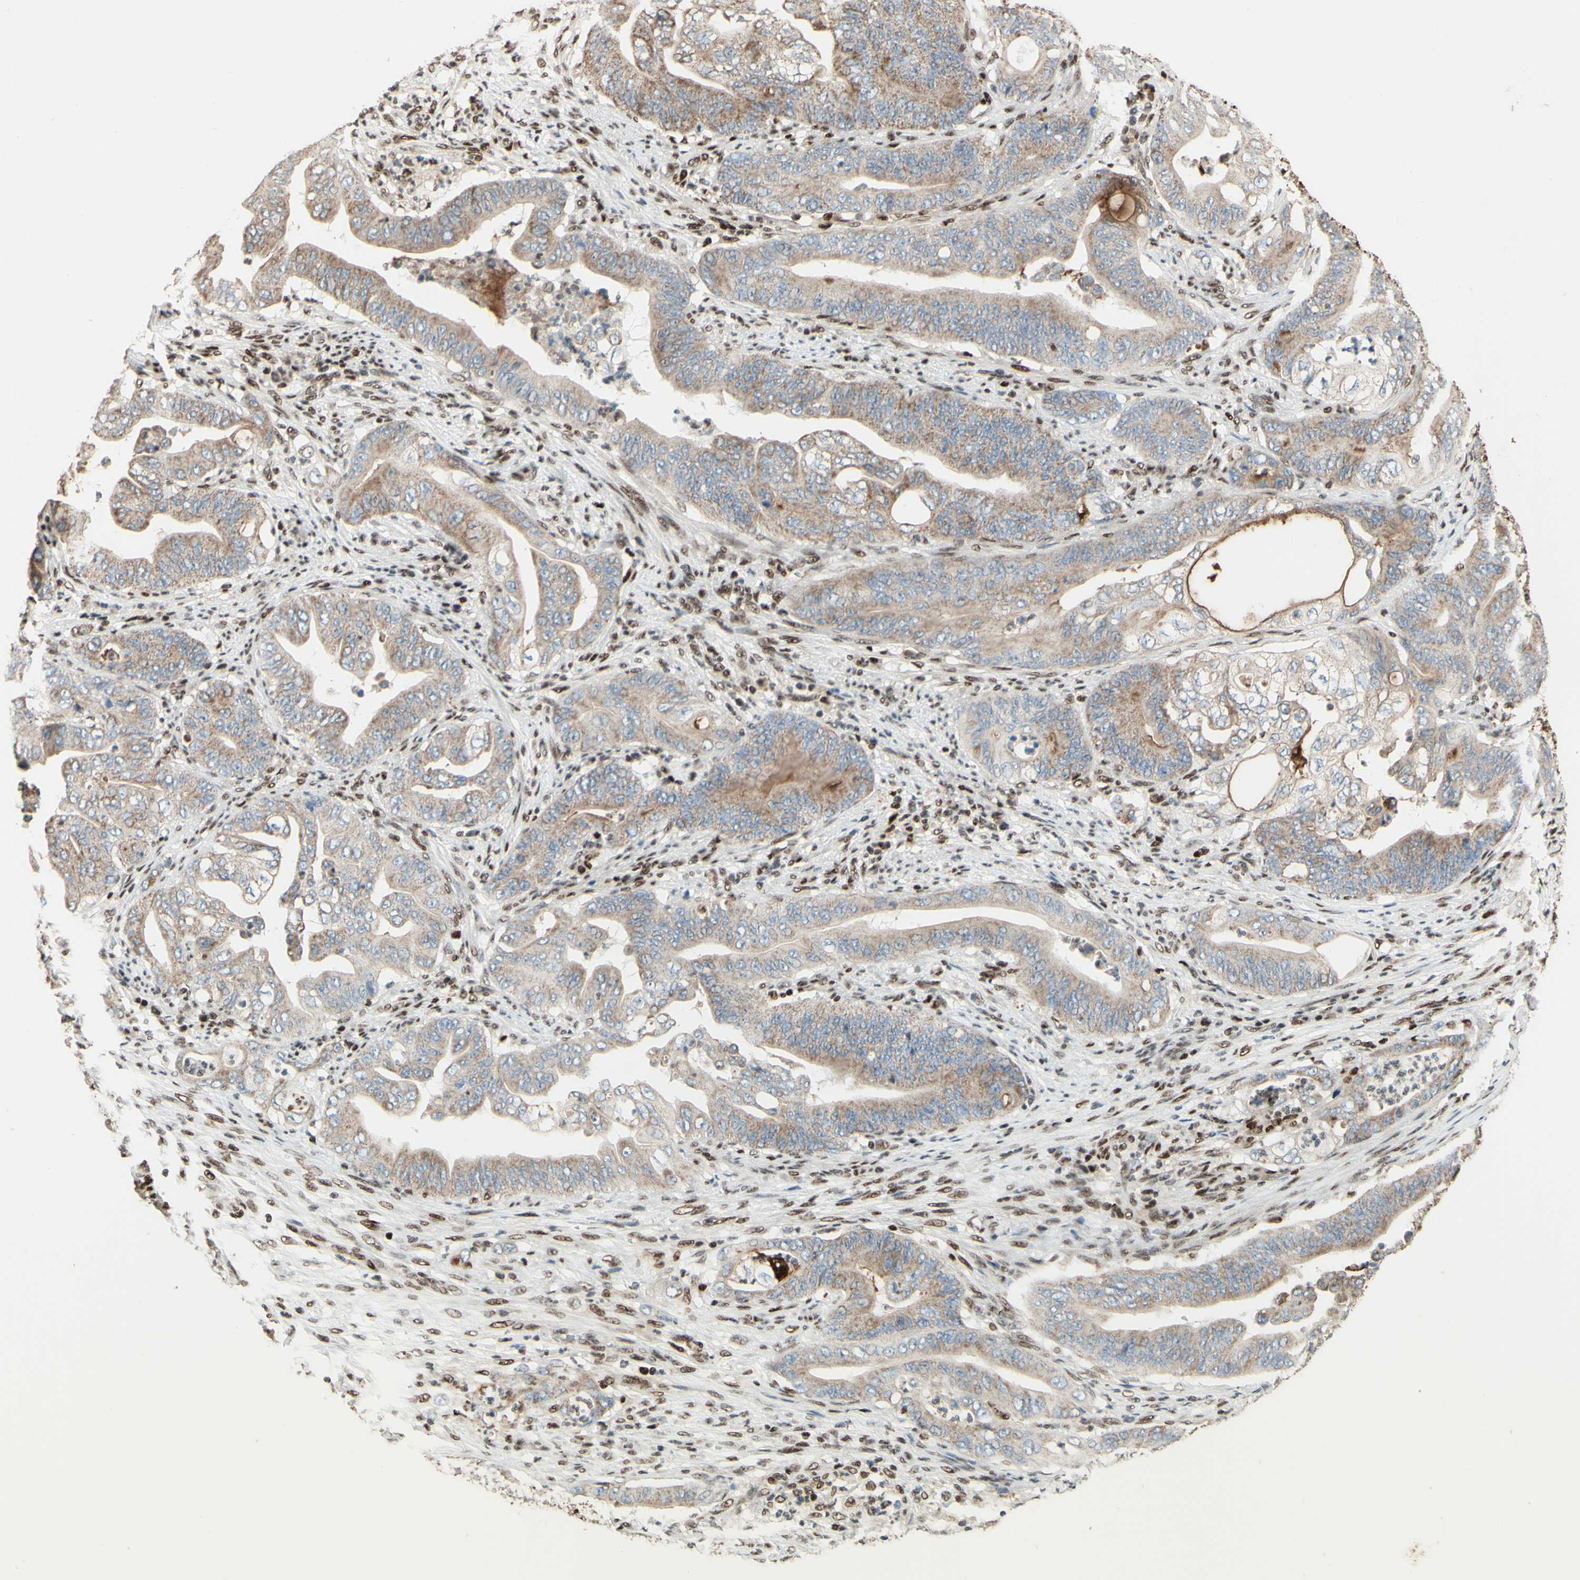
{"staining": {"intensity": "weak", "quantity": ">75%", "location": "cytoplasmic/membranous"}, "tissue": "stomach cancer", "cell_type": "Tumor cells", "image_type": "cancer", "snomed": [{"axis": "morphology", "description": "Adenocarcinoma, NOS"}, {"axis": "topography", "description": "Stomach"}], "caption": "High-magnification brightfield microscopy of stomach adenocarcinoma stained with DAB (3,3'-diaminobenzidine) (brown) and counterstained with hematoxylin (blue). tumor cells exhibit weak cytoplasmic/membranous positivity is present in approximately>75% of cells. (DAB (3,3'-diaminobenzidine) = brown stain, brightfield microscopy at high magnification).", "gene": "NR3C1", "patient": {"sex": "female", "age": 73}}